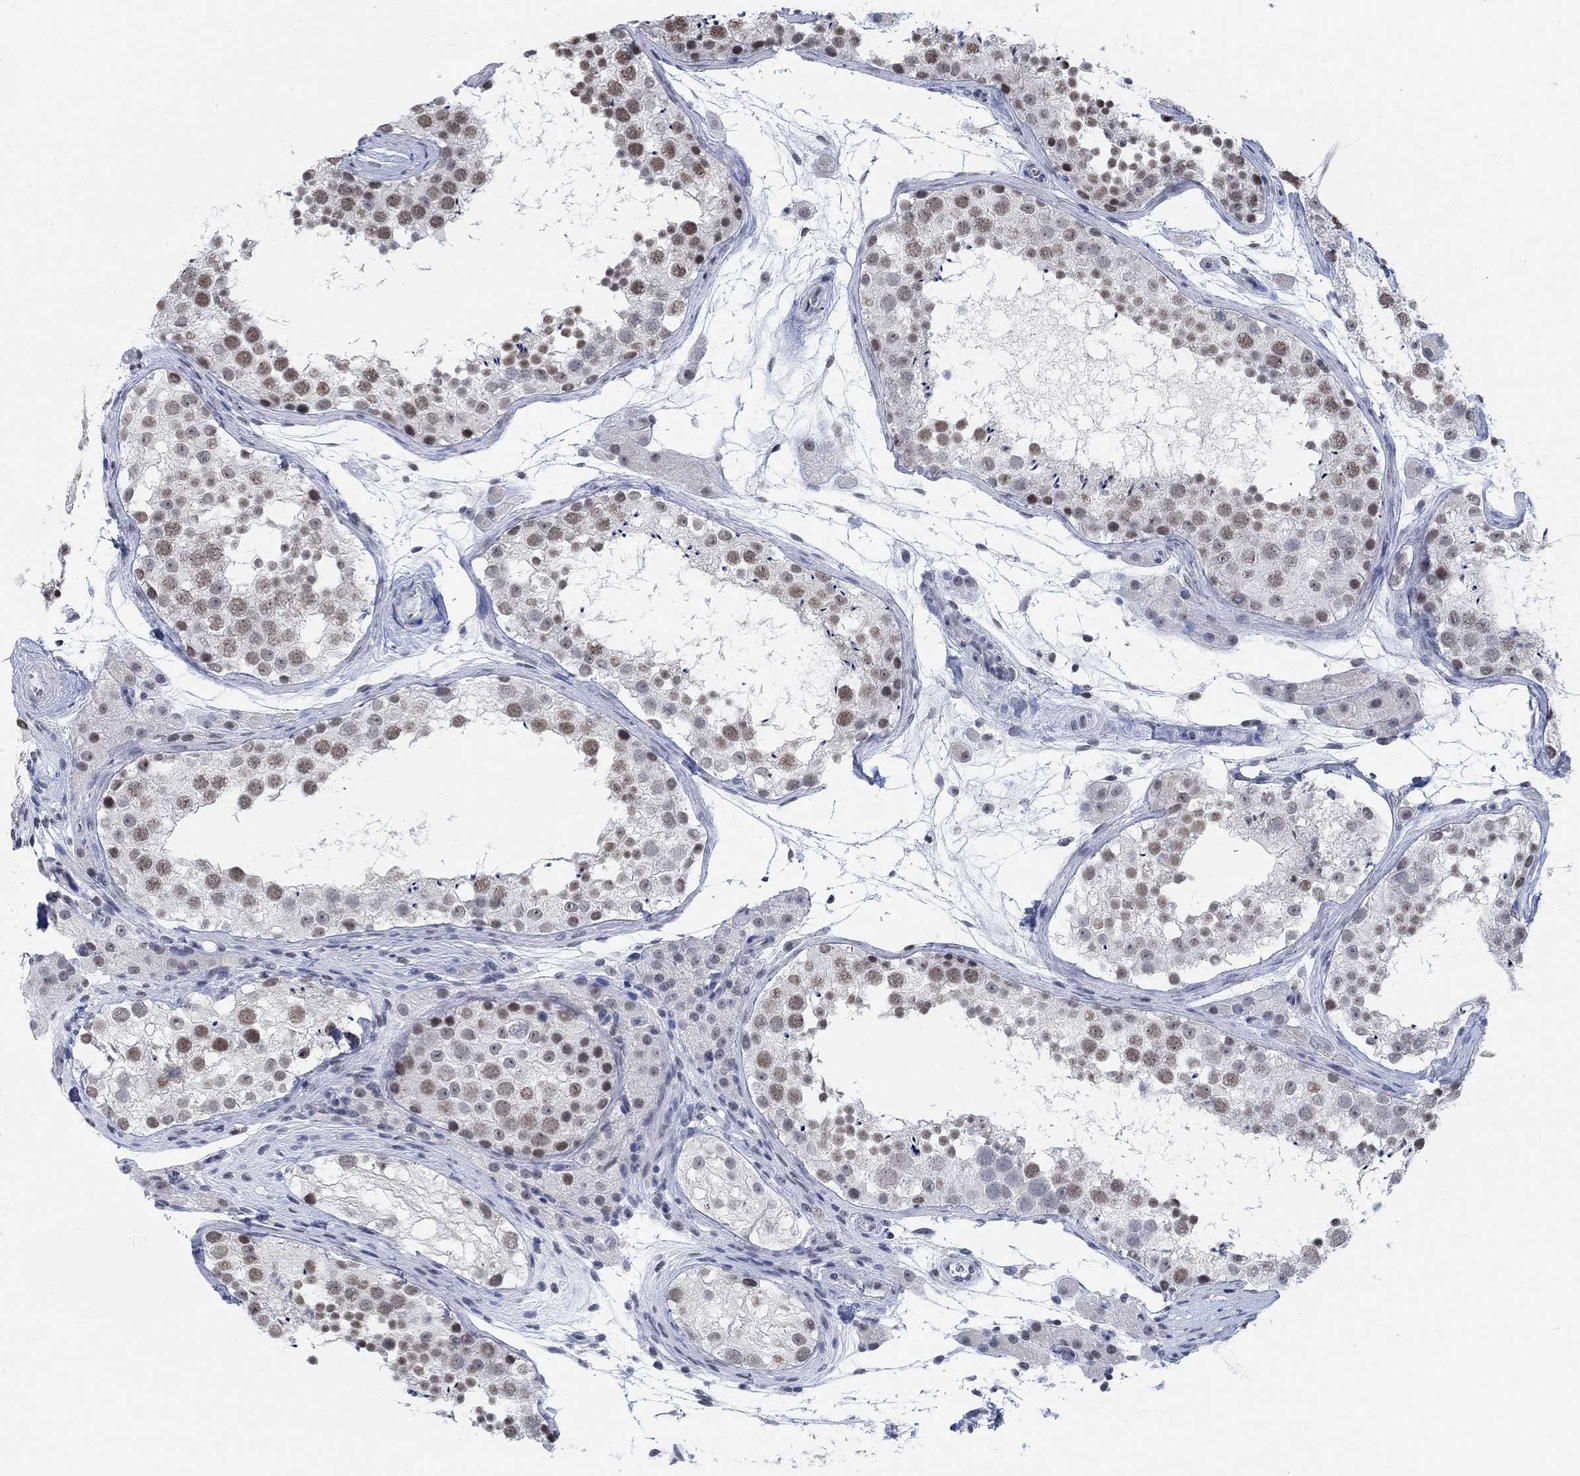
{"staining": {"intensity": "weak", "quantity": "25%-75%", "location": "nuclear"}, "tissue": "testis", "cell_type": "Cells in seminiferous ducts", "image_type": "normal", "snomed": [{"axis": "morphology", "description": "Normal tissue, NOS"}, {"axis": "topography", "description": "Testis"}], "caption": "A photomicrograph of testis stained for a protein exhibits weak nuclear brown staining in cells in seminiferous ducts.", "gene": "KCNH8", "patient": {"sex": "male", "age": 41}}